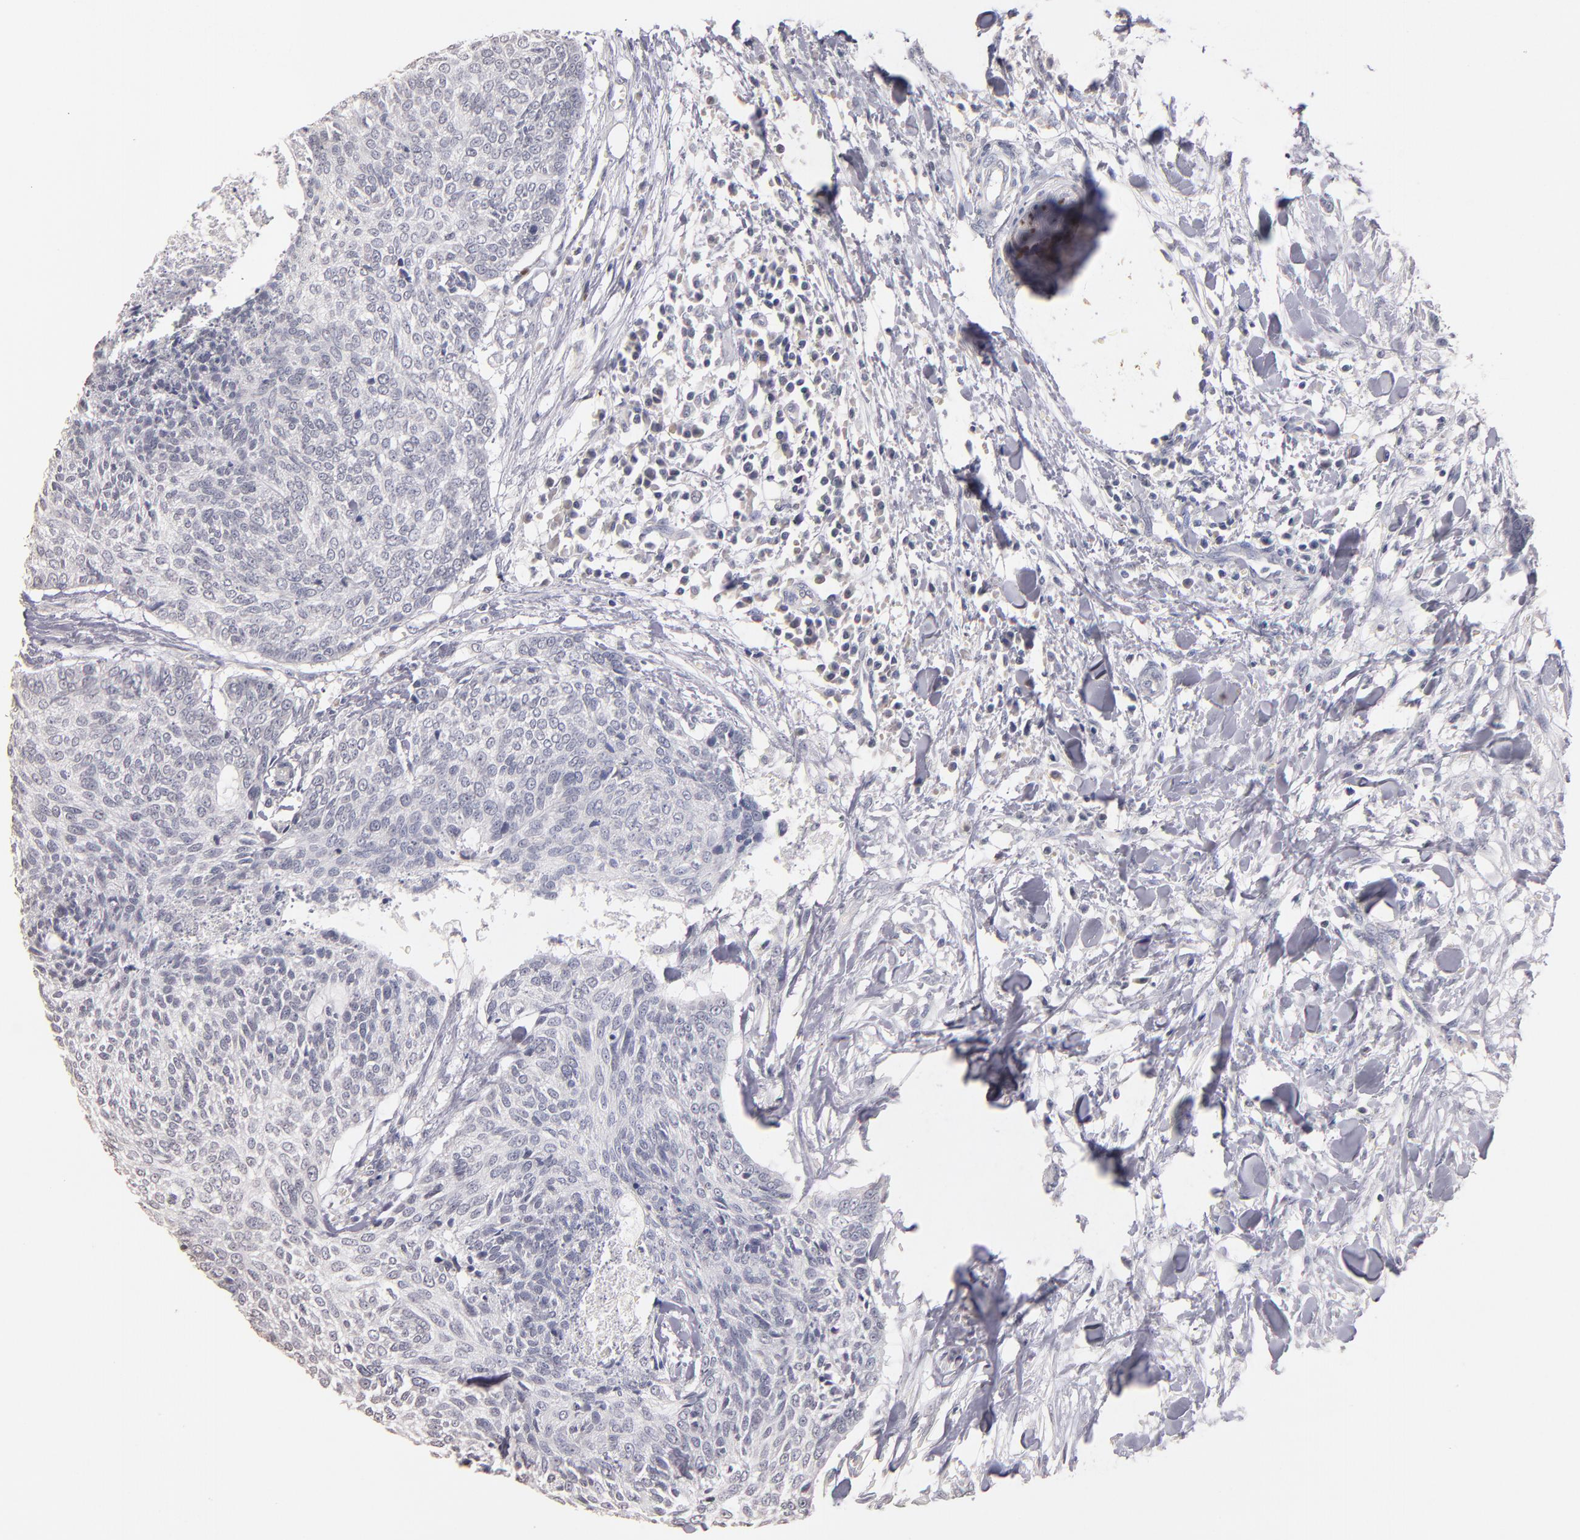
{"staining": {"intensity": "negative", "quantity": "none", "location": "none"}, "tissue": "head and neck cancer", "cell_type": "Tumor cells", "image_type": "cancer", "snomed": [{"axis": "morphology", "description": "Squamous cell carcinoma, NOS"}, {"axis": "topography", "description": "Salivary gland"}, {"axis": "topography", "description": "Head-Neck"}], "caption": "Photomicrograph shows no significant protein positivity in tumor cells of head and neck squamous cell carcinoma.", "gene": "SOX10", "patient": {"sex": "male", "age": 70}}